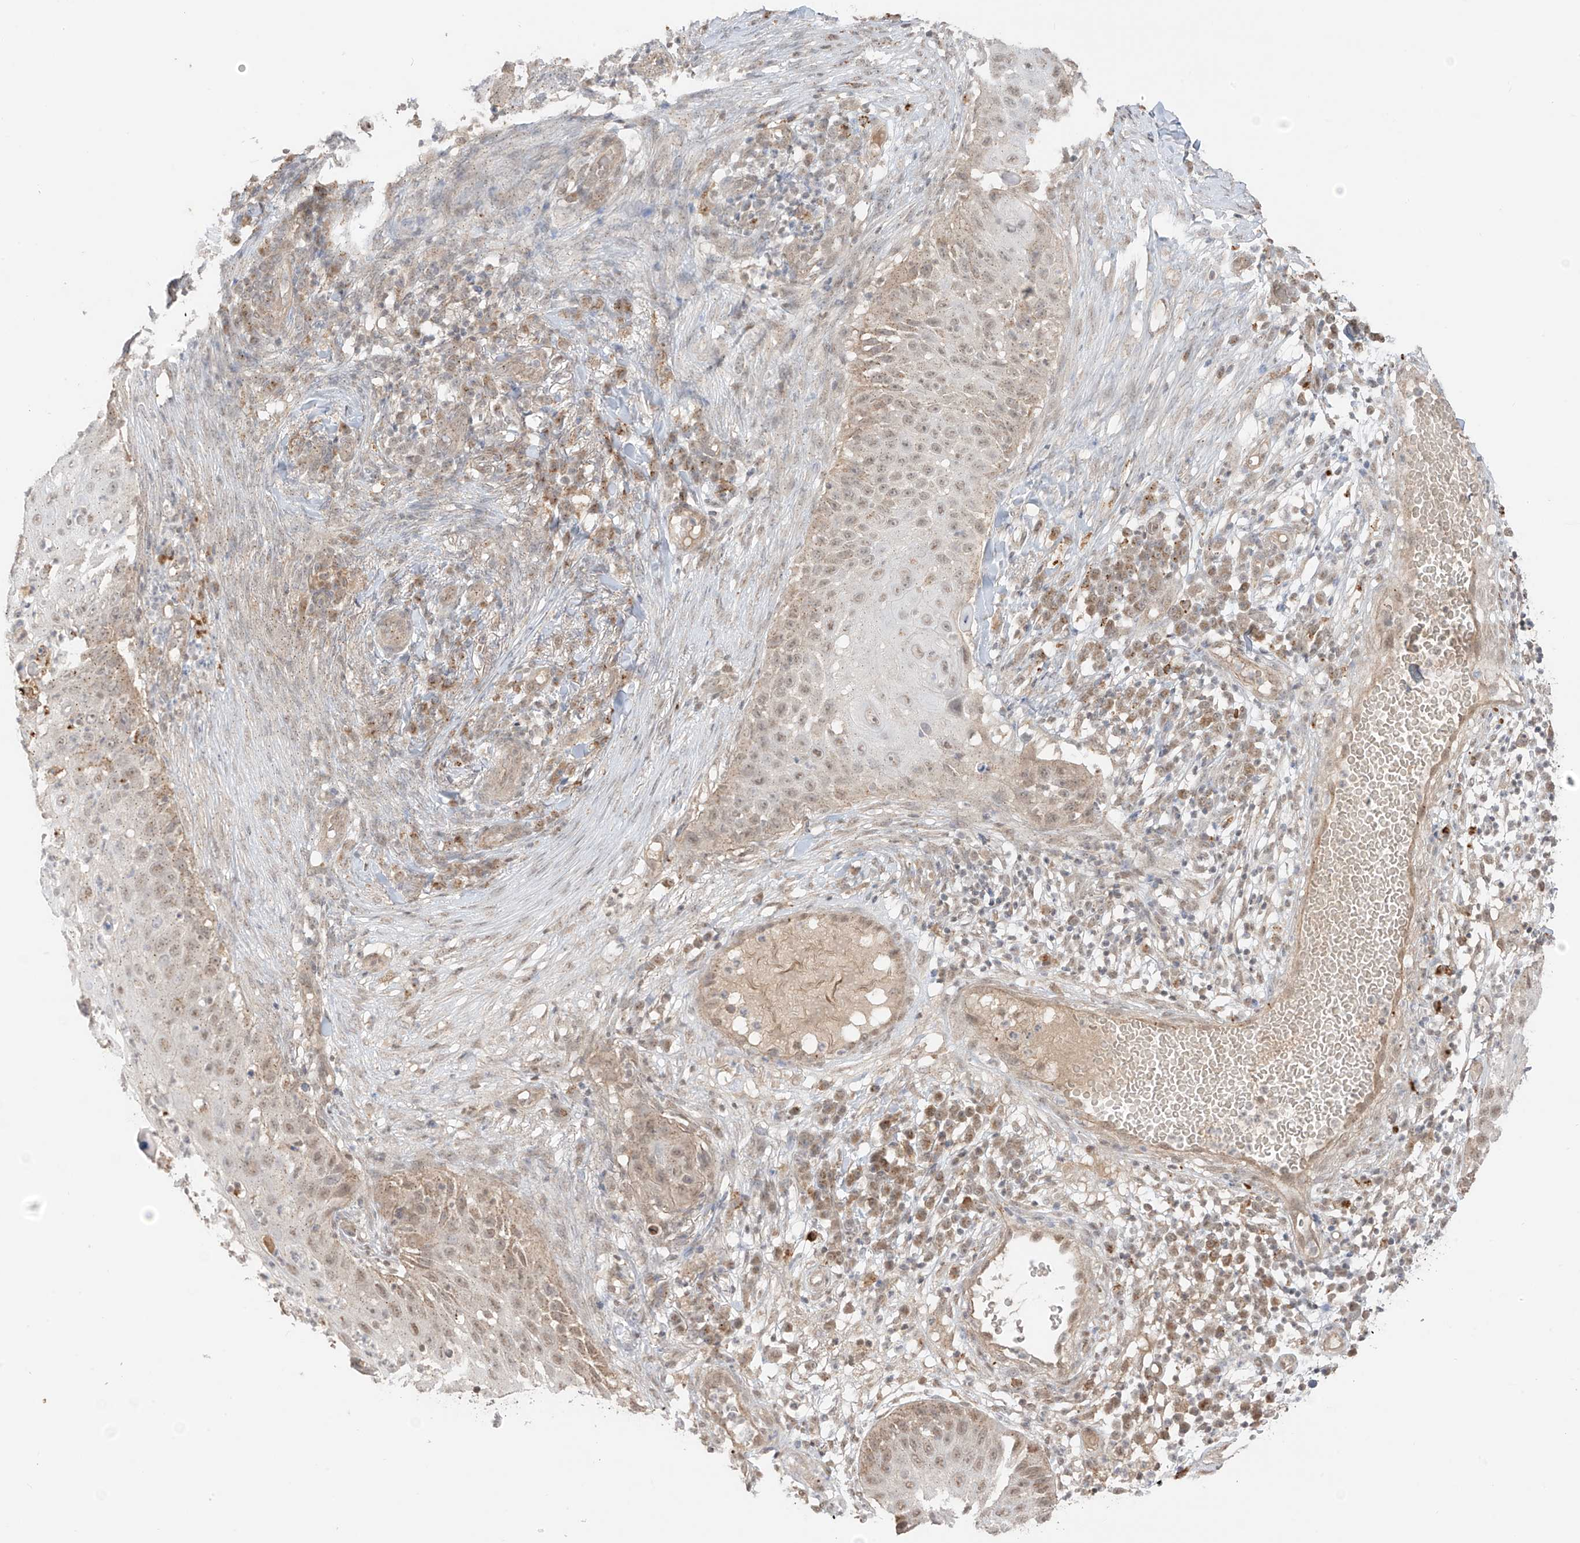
{"staining": {"intensity": "weak", "quantity": "25%-75%", "location": "cytoplasmic/membranous,nuclear"}, "tissue": "skin cancer", "cell_type": "Tumor cells", "image_type": "cancer", "snomed": [{"axis": "morphology", "description": "Squamous cell carcinoma, NOS"}, {"axis": "topography", "description": "Skin"}], "caption": "Squamous cell carcinoma (skin) stained with immunohistochemistry (IHC) demonstrates weak cytoplasmic/membranous and nuclear positivity in about 25%-75% of tumor cells. The staining was performed using DAB to visualize the protein expression in brown, while the nuclei were stained in blue with hematoxylin (Magnification: 20x).", "gene": "N4BP3", "patient": {"sex": "female", "age": 44}}